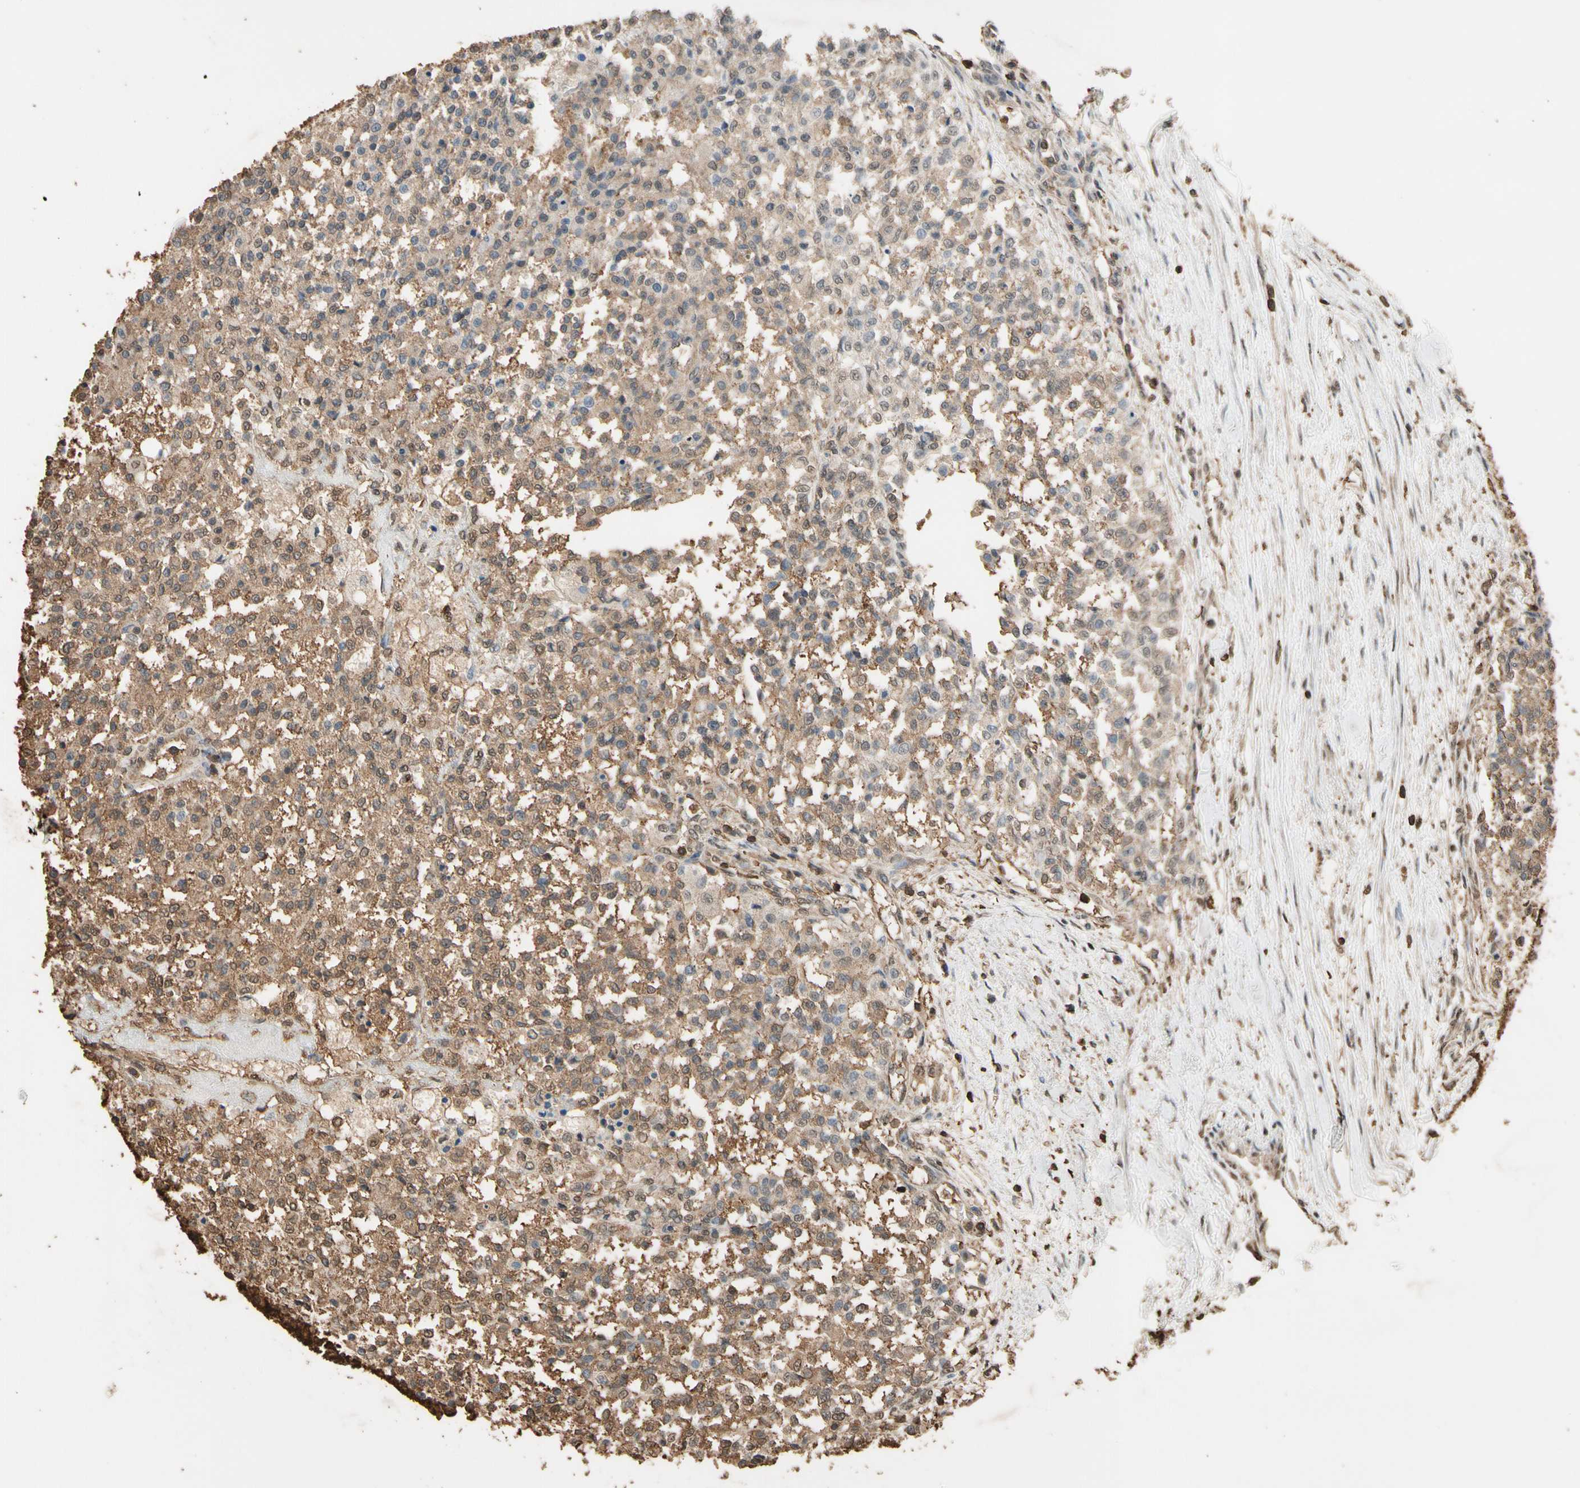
{"staining": {"intensity": "moderate", "quantity": ">75%", "location": "cytoplasmic/membranous"}, "tissue": "testis cancer", "cell_type": "Tumor cells", "image_type": "cancer", "snomed": [{"axis": "morphology", "description": "Seminoma, NOS"}, {"axis": "topography", "description": "Testis"}], "caption": "This photomicrograph demonstrates testis cancer stained with immunohistochemistry to label a protein in brown. The cytoplasmic/membranous of tumor cells show moderate positivity for the protein. Nuclei are counter-stained blue.", "gene": "TNFSF13B", "patient": {"sex": "male", "age": 59}}